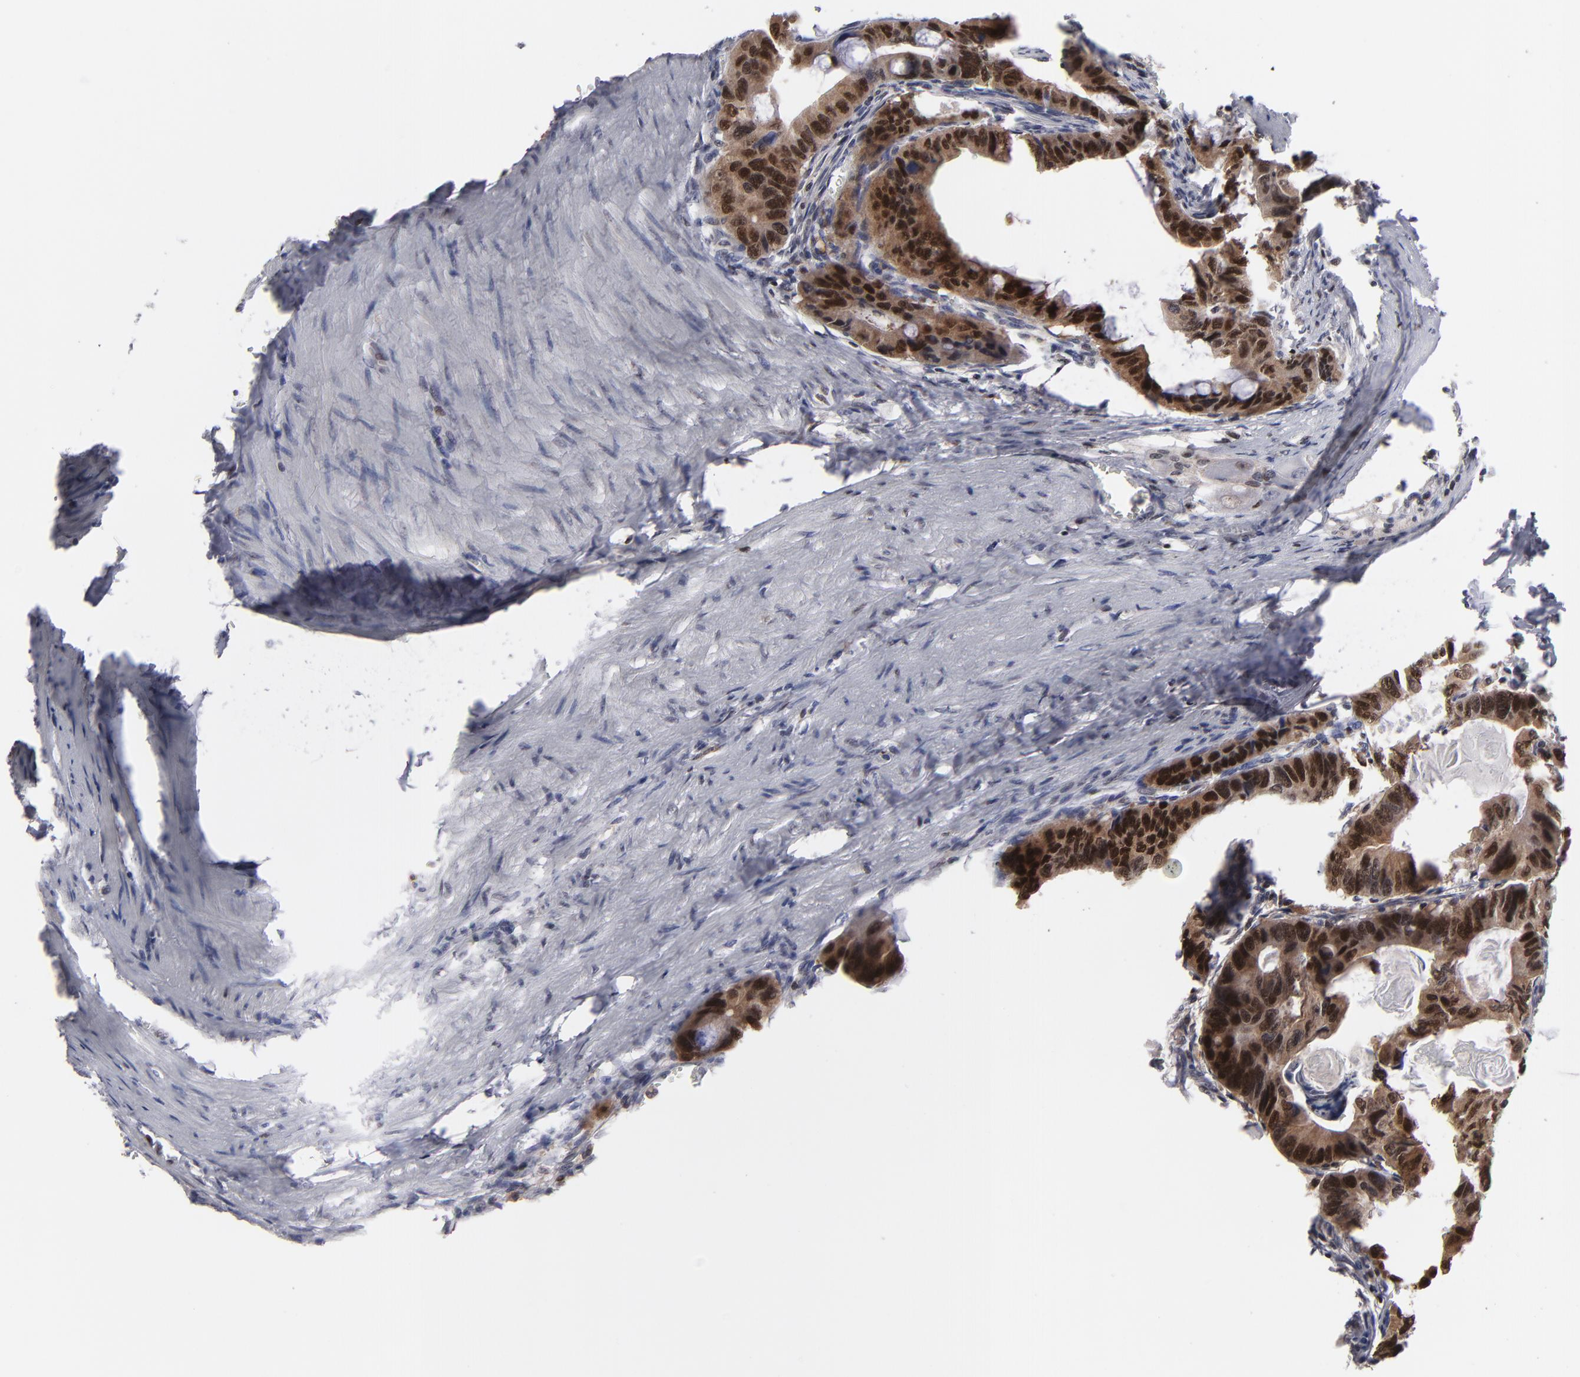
{"staining": {"intensity": "strong", "quantity": ">75%", "location": "cytoplasmic/membranous,nuclear"}, "tissue": "colorectal cancer", "cell_type": "Tumor cells", "image_type": "cancer", "snomed": [{"axis": "morphology", "description": "Adenocarcinoma, NOS"}, {"axis": "topography", "description": "Colon"}], "caption": "Immunohistochemical staining of human adenocarcinoma (colorectal) demonstrates high levels of strong cytoplasmic/membranous and nuclear protein staining in approximately >75% of tumor cells.", "gene": "GSR", "patient": {"sex": "female", "age": 55}}